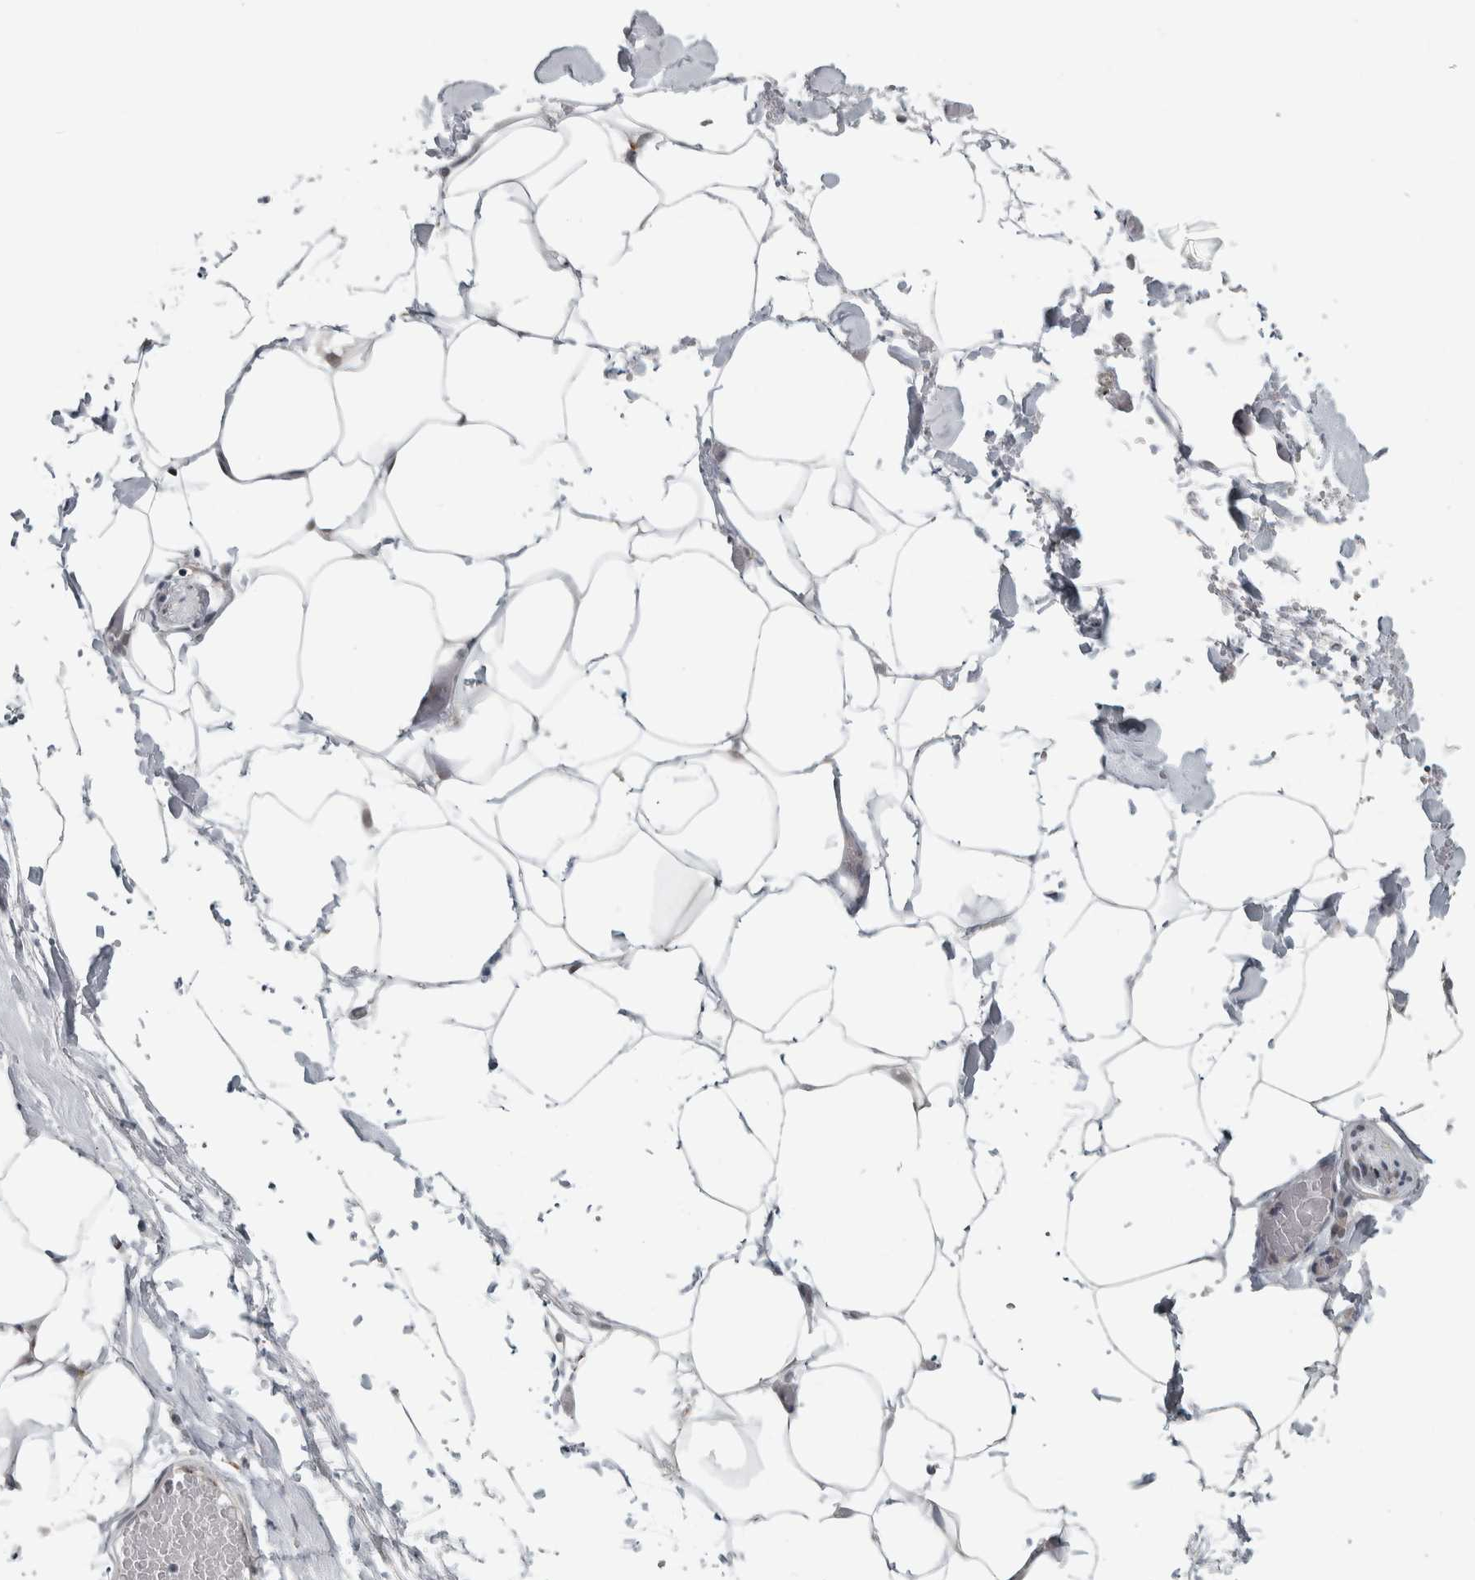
{"staining": {"intensity": "negative", "quantity": "none", "location": "none"}, "tissue": "adipose tissue", "cell_type": "Adipocytes", "image_type": "normal", "snomed": [{"axis": "morphology", "description": "Normal tissue, NOS"}, {"axis": "morphology", "description": "Adenocarcinoma, NOS"}, {"axis": "topography", "description": "Colon"}, {"axis": "topography", "description": "Peripheral nerve tissue"}], "caption": "This is a photomicrograph of immunohistochemistry staining of benign adipose tissue, which shows no expression in adipocytes.", "gene": "ZMYND8", "patient": {"sex": "male", "age": 14}}